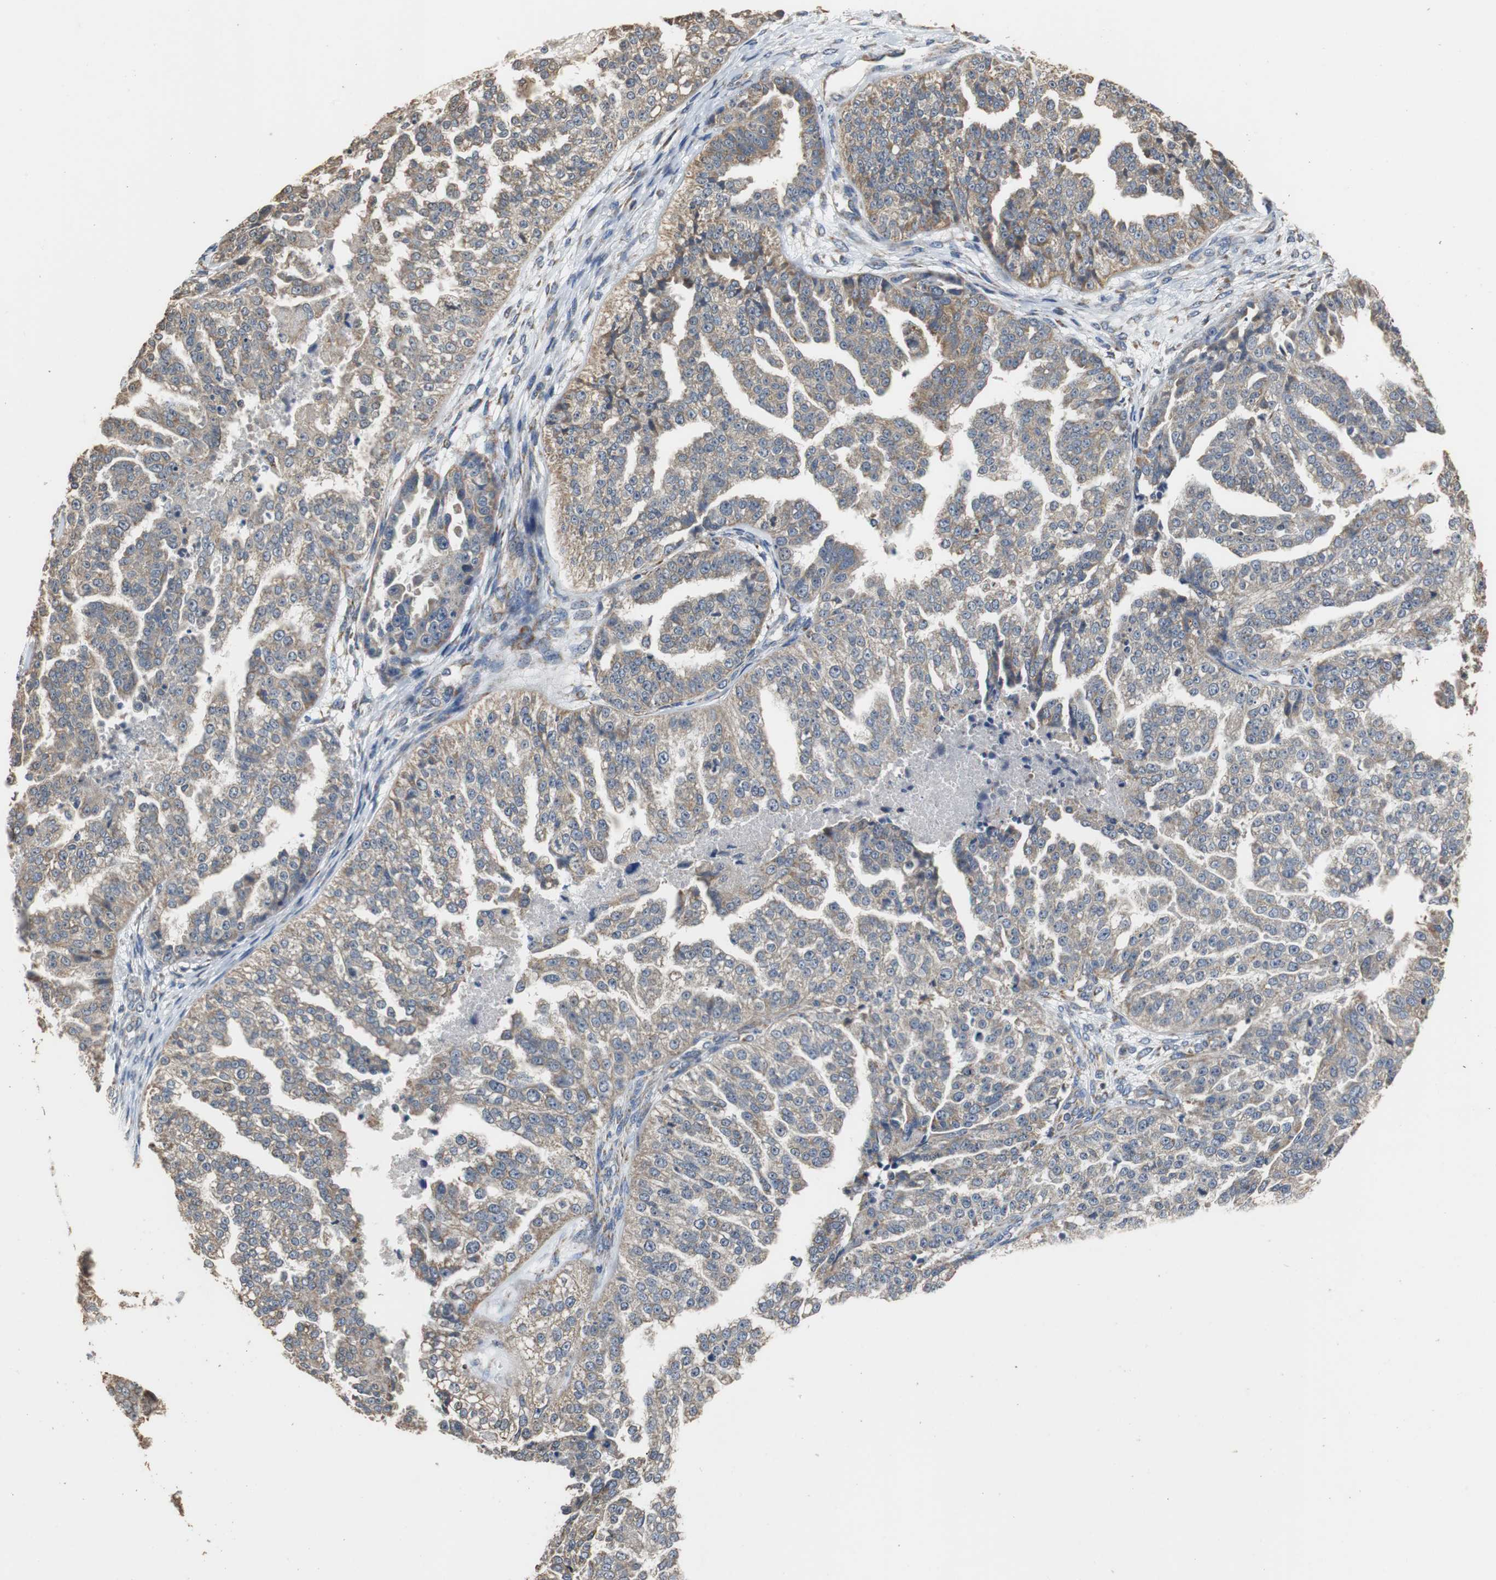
{"staining": {"intensity": "moderate", "quantity": ">75%", "location": "cytoplasmic/membranous"}, "tissue": "ovarian cancer", "cell_type": "Tumor cells", "image_type": "cancer", "snomed": [{"axis": "morphology", "description": "Cystadenocarcinoma, serous, NOS"}, {"axis": "topography", "description": "Ovary"}], "caption": "Moderate cytoplasmic/membranous protein positivity is present in approximately >75% of tumor cells in serous cystadenocarcinoma (ovarian). The protein of interest is stained brown, and the nuclei are stained in blue (DAB (3,3'-diaminobenzidine) IHC with brightfield microscopy, high magnification).", "gene": "HMGCL", "patient": {"sex": "female", "age": 58}}